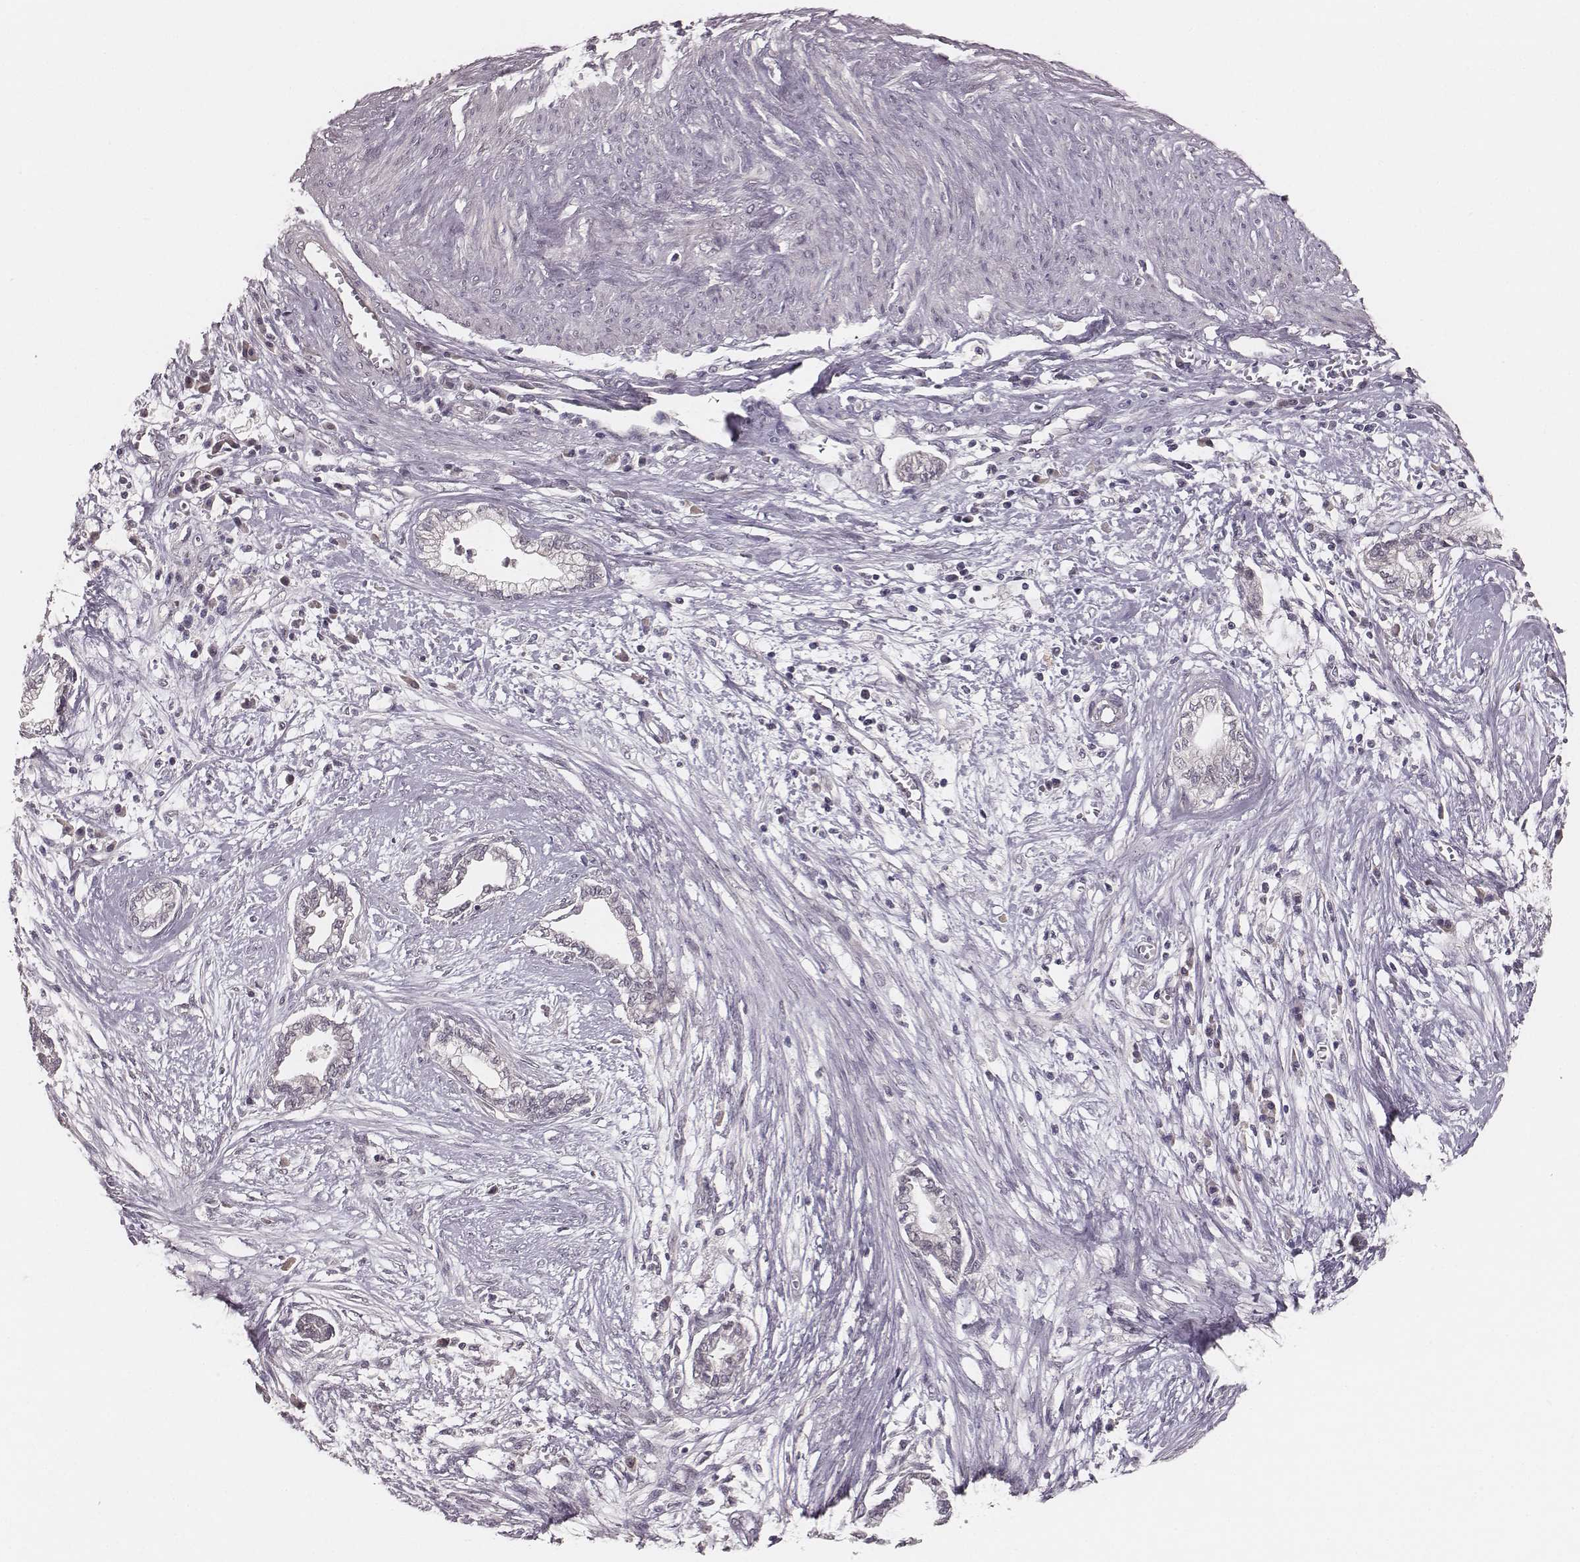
{"staining": {"intensity": "negative", "quantity": "none", "location": "none"}, "tissue": "cervical cancer", "cell_type": "Tumor cells", "image_type": "cancer", "snomed": [{"axis": "morphology", "description": "Adenocarcinoma, NOS"}, {"axis": "topography", "description": "Cervix"}], "caption": "Immunohistochemical staining of cervical adenocarcinoma displays no significant expression in tumor cells.", "gene": "LY6K", "patient": {"sex": "female", "age": 62}}